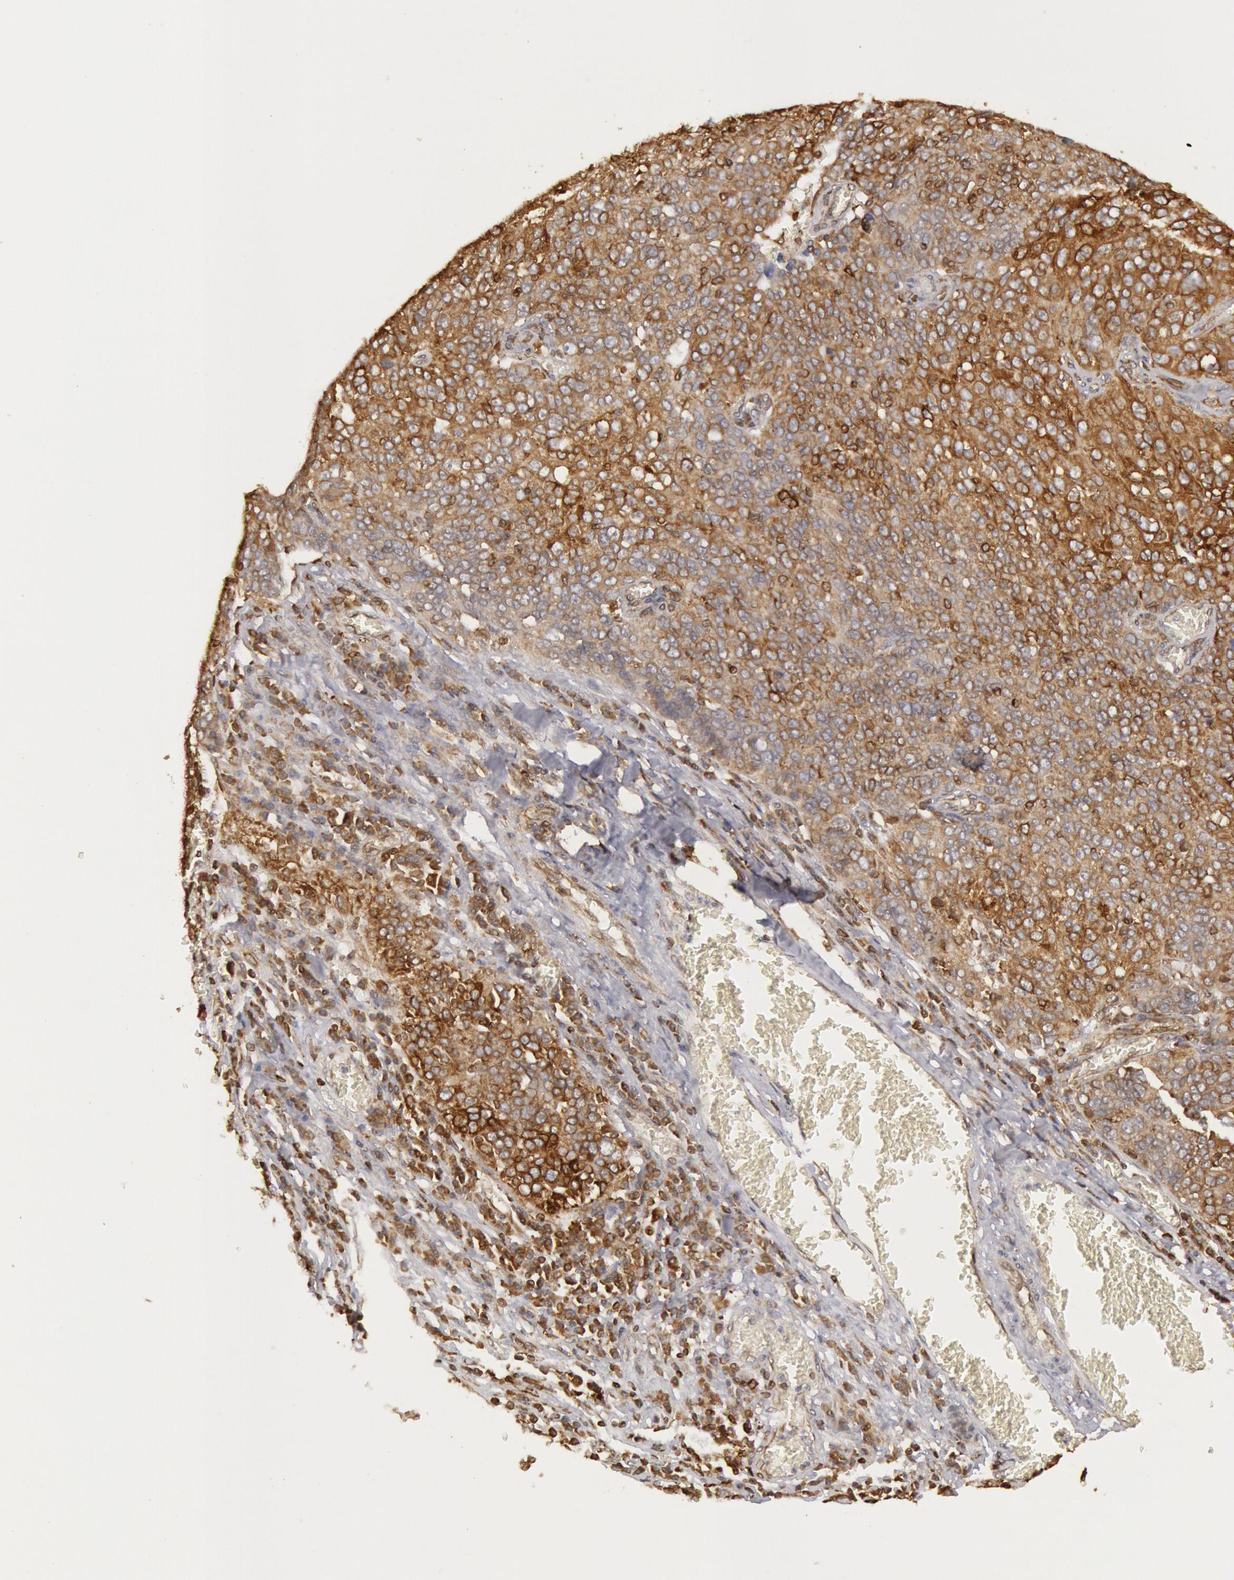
{"staining": {"intensity": "moderate", "quantity": ">75%", "location": "cytoplasmic/membranous"}, "tissue": "ovarian cancer", "cell_type": "Tumor cells", "image_type": "cancer", "snomed": [{"axis": "morphology", "description": "Carcinoma, endometroid"}, {"axis": "topography", "description": "Ovary"}], "caption": "Immunohistochemistry (DAB) staining of human ovarian cancer (endometroid carcinoma) reveals moderate cytoplasmic/membranous protein expression in approximately >75% of tumor cells.", "gene": "TAP2", "patient": {"sex": "female", "age": 75}}